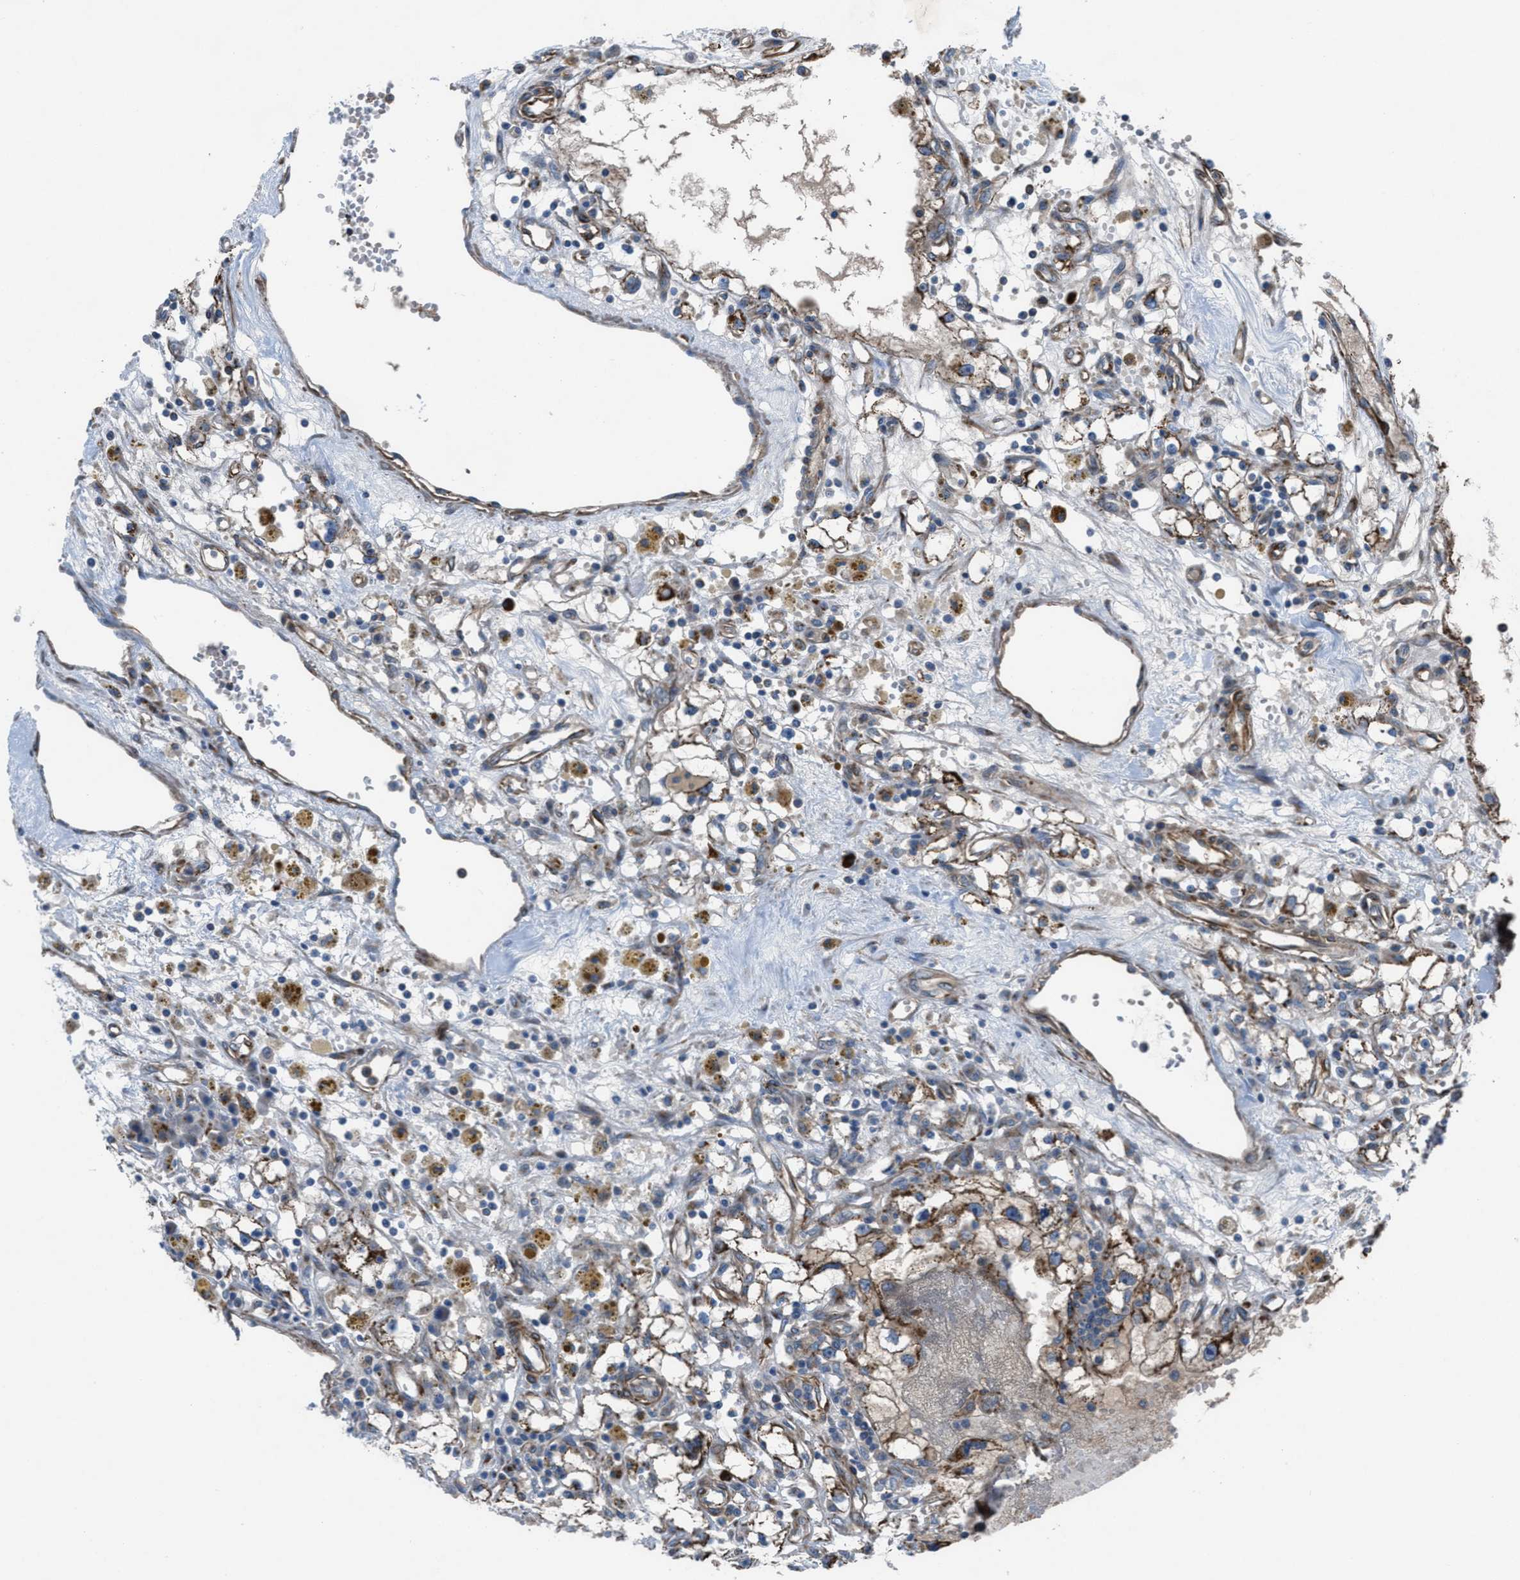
{"staining": {"intensity": "weak", "quantity": "<25%", "location": "cytoplasmic/membranous"}, "tissue": "renal cancer", "cell_type": "Tumor cells", "image_type": "cancer", "snomed": [{"axis": "morphology", "description": "Adenocarcinoma, NOS"}, {"axis": "topography", "description": "Kidney"}], "caption": "Protein analysis of renal cancer (adenocarcinoma) exhibits no significant staining in tumor cells.", "gene": "SLC6A9", "patient": {"sex": "male", "age": 56}}